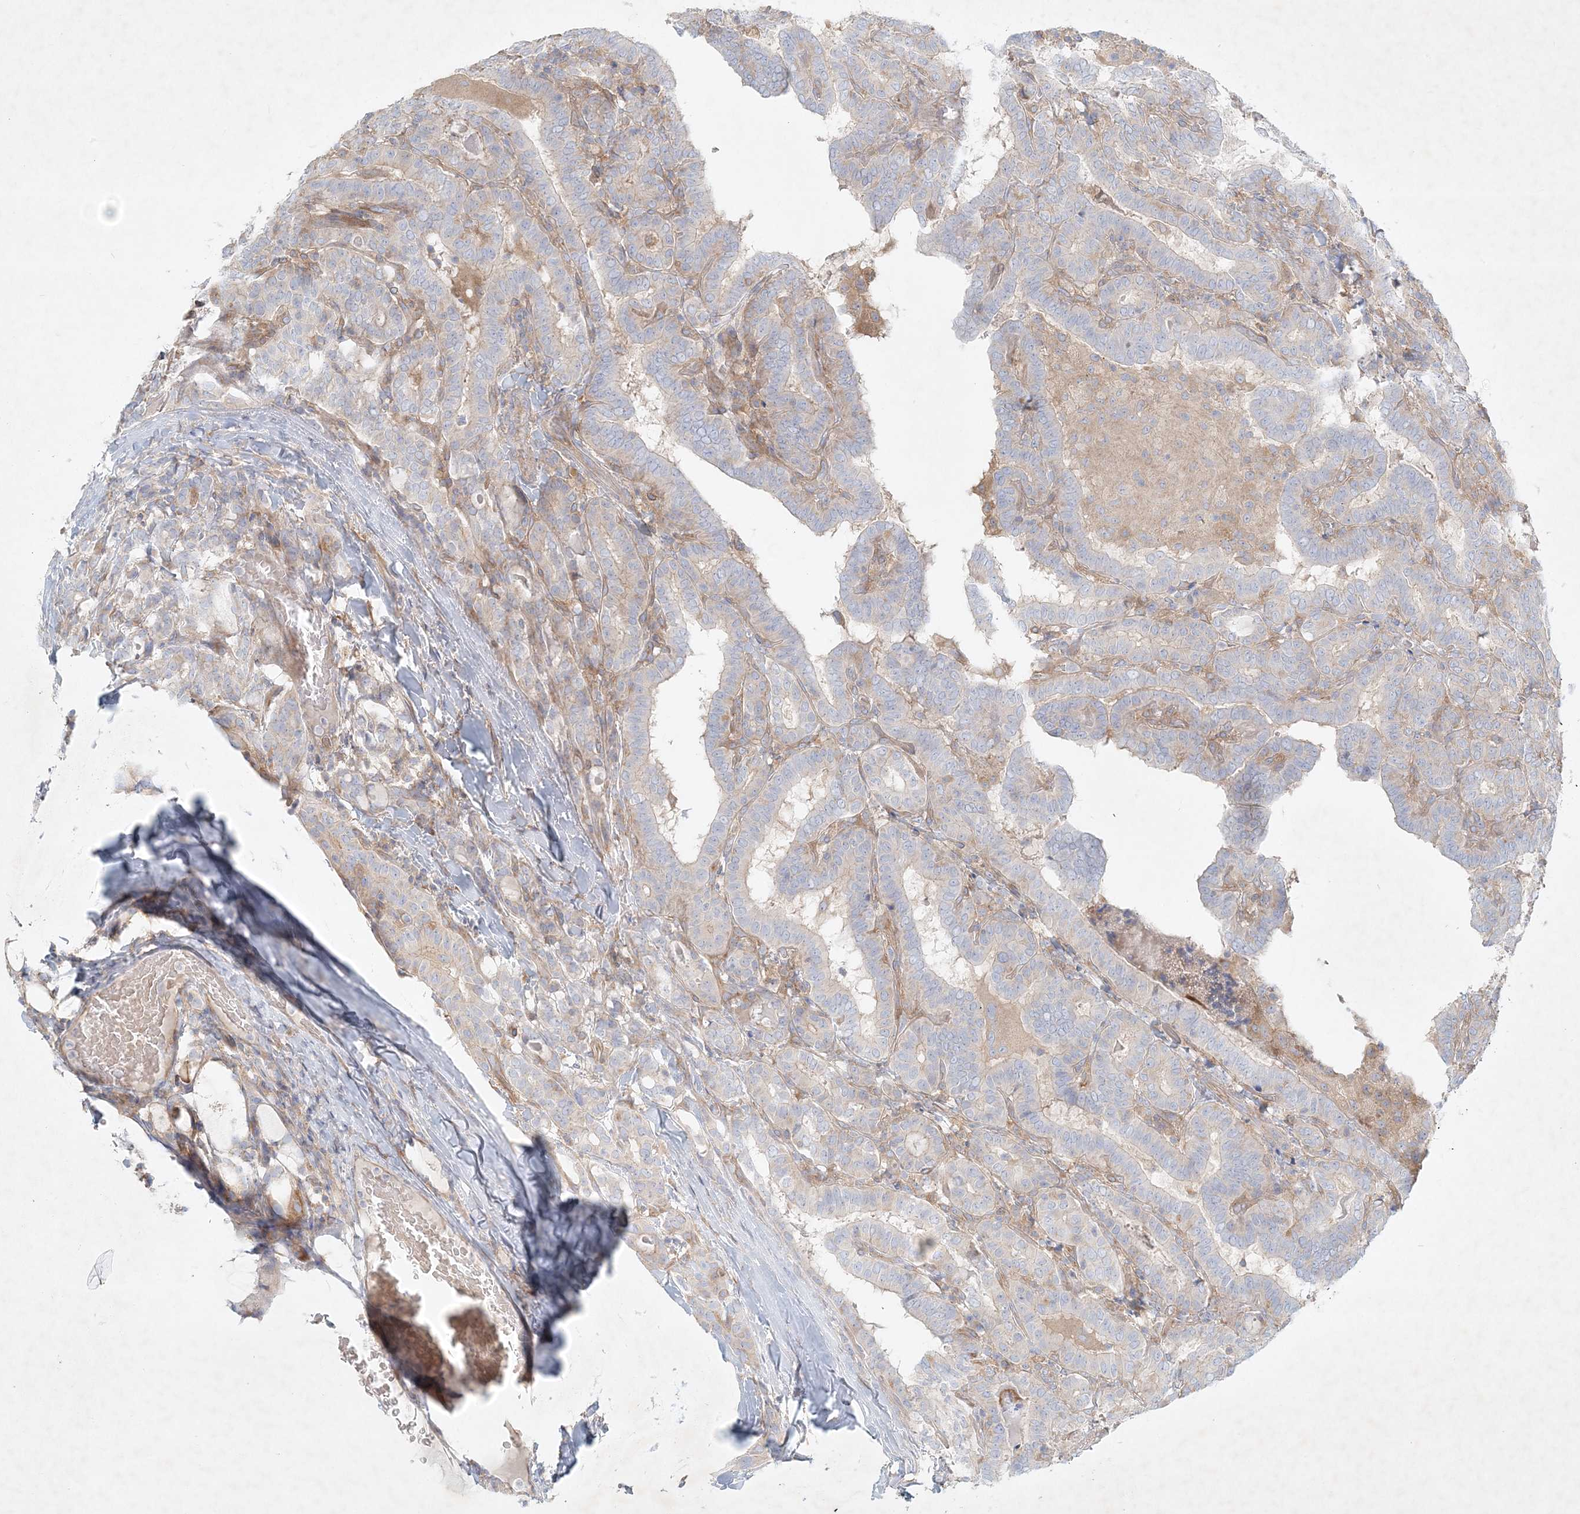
{"staining": {"intensity": "negative", "quantity": "none", "location": "none"}, "tissue": "thyroid cancer", "cell_type": "Tumor cells", "image_type": "cancer", "snomed": [{"axis": "morphology", "description": "Papillary adenocarcinoma, NOS"}, {"axis": "topography", "description": "Thyroid gland"}], "caption": "The immunohistochemistry (IHC) micrograph has no significant positivity in tumor cells of thyroid cancer (papillary adenocarcinoma) tissue.", "gene": "STK11IP", "patient": {"sex": "female", "age": 72}}